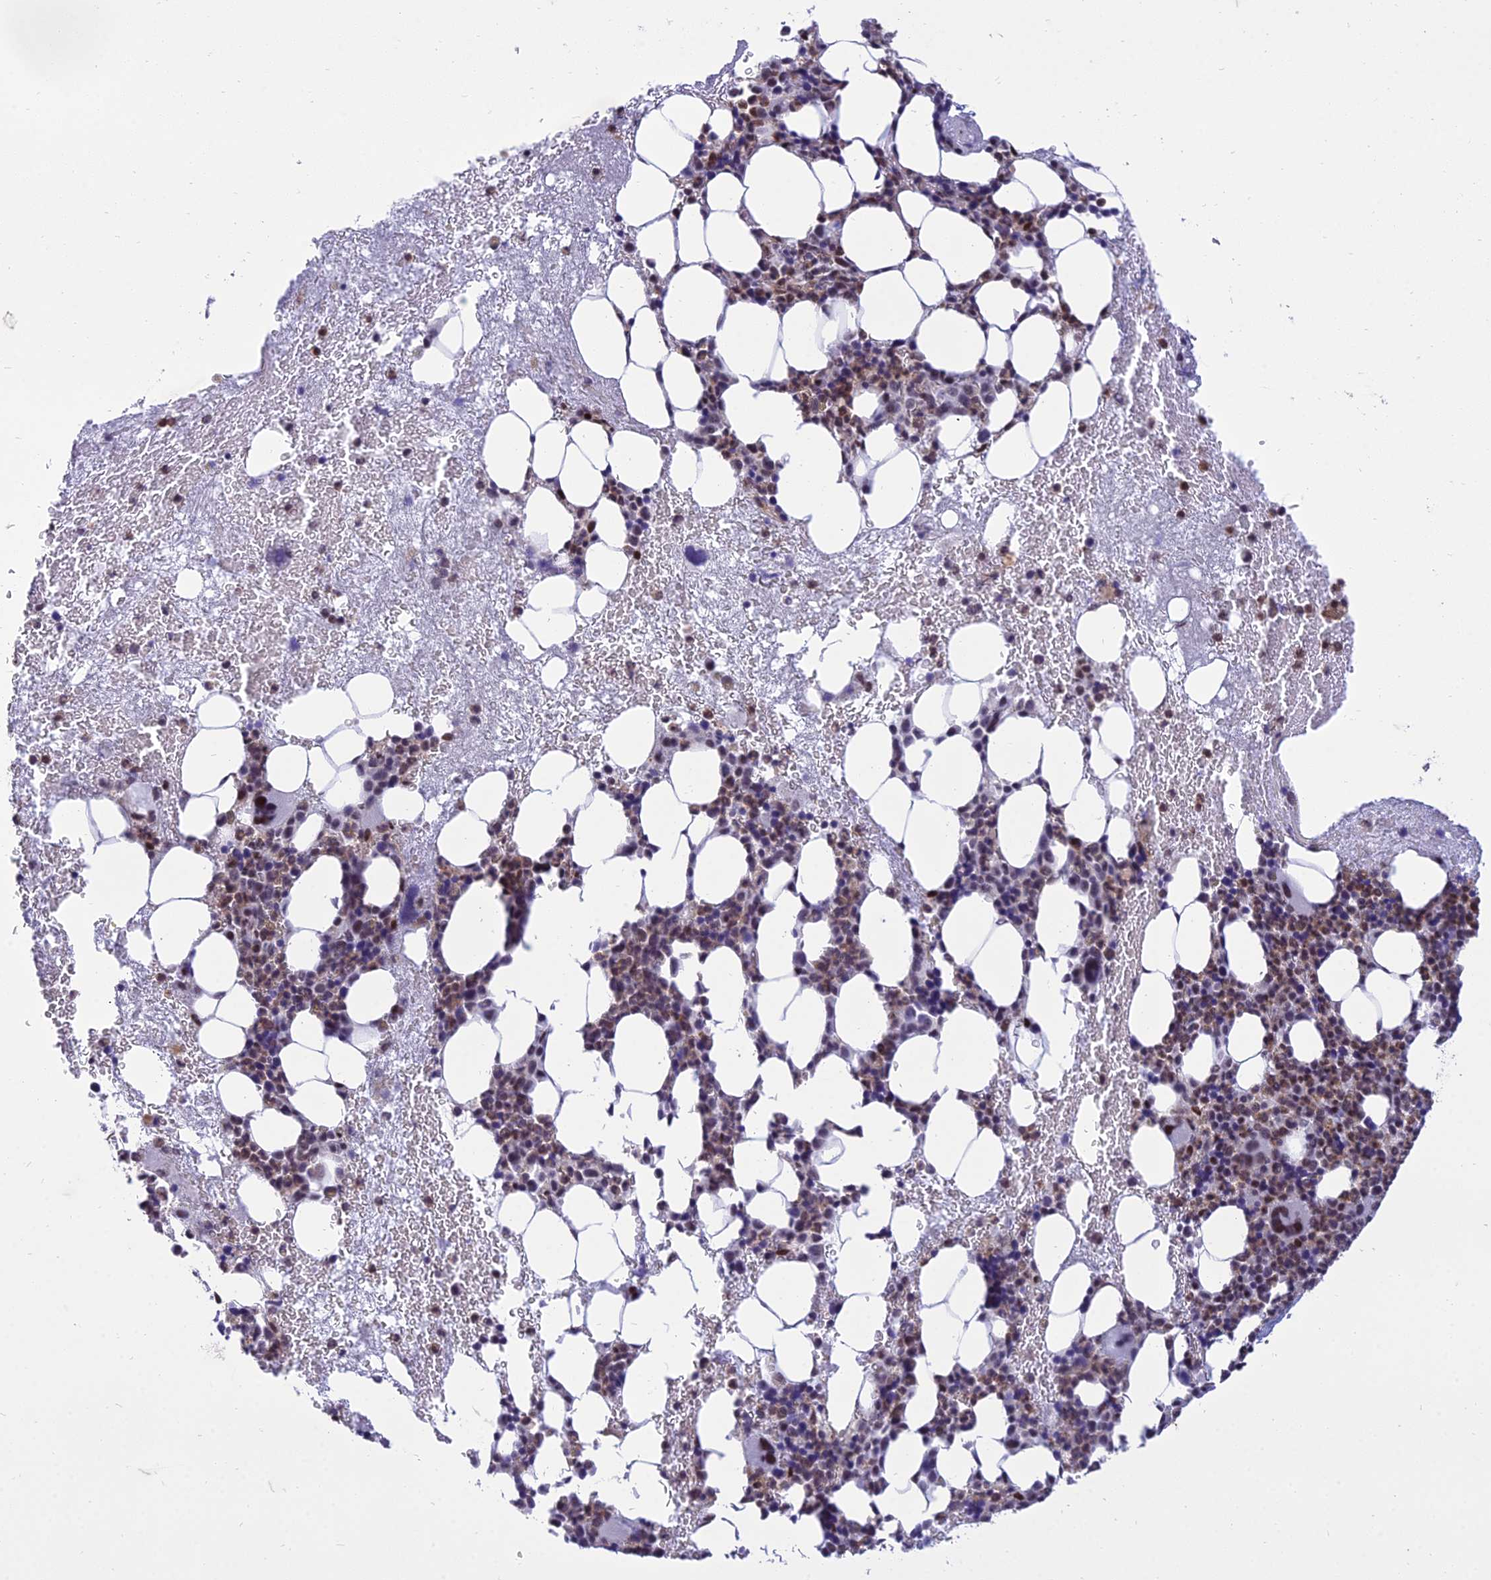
{"staining": {"intensity": "weak", "quantity": "25%-75%", "location": "nuclear"}, "tissue": "bone marrow", "cell_type": "Hematopoietic cells", "image_type": "normal", "snomed": [{"axis": "morphology", "description": "Normal tissue, NOS"}, {"axis": "topography", "description": "Bone marrow"}], "caption": "Immunohistochemistry (IHC) micrograph of benign bone marrow: bone marrow stained using IHC shows low levels of weak protein expression localized specifically in the nuclear of hematopoietic cells, appearing as a nuclear brown color.", "gene": "RANBP3", "patient": {"sex": "female", "age": 37}}